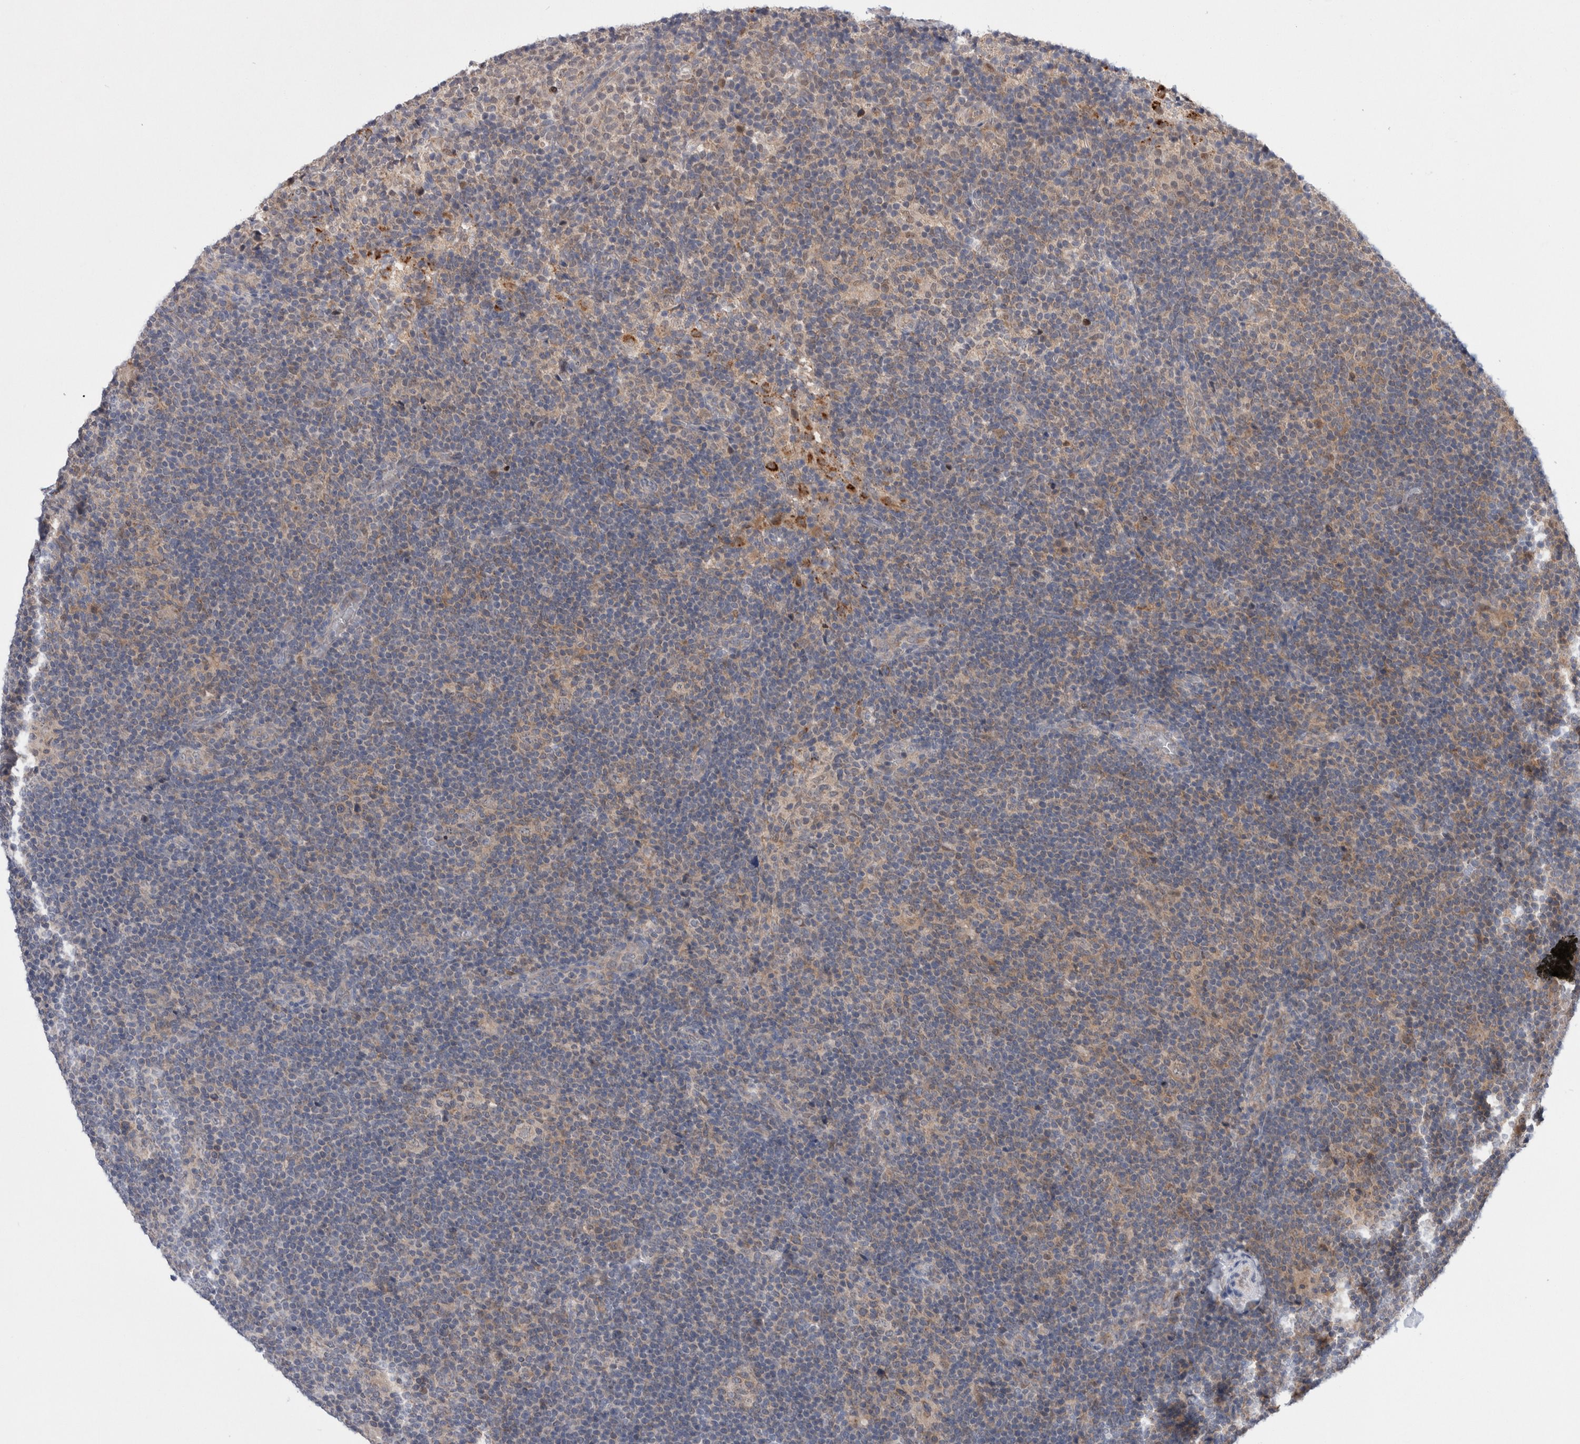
{"staining": {"intensity": "negative", "quantity": "none", "location": "none"}, "tissue": "lymphoma", "cell_type": "Tumor cells", "image_type": "cancer", "snomed": [{"axis": "morphology", "description": "Hodgkin's disease, NOS"}, {"axis": "topography", "description": "Lymph node"}], "caption": "Immunohistochemistry (IHC) histopathology image of human Hodgkin's disease stained for a protein (brown), which exhibits no staining in tumor cells.", "gene": "MRPL37", "patient": {"sex": "female", "age": 57}}